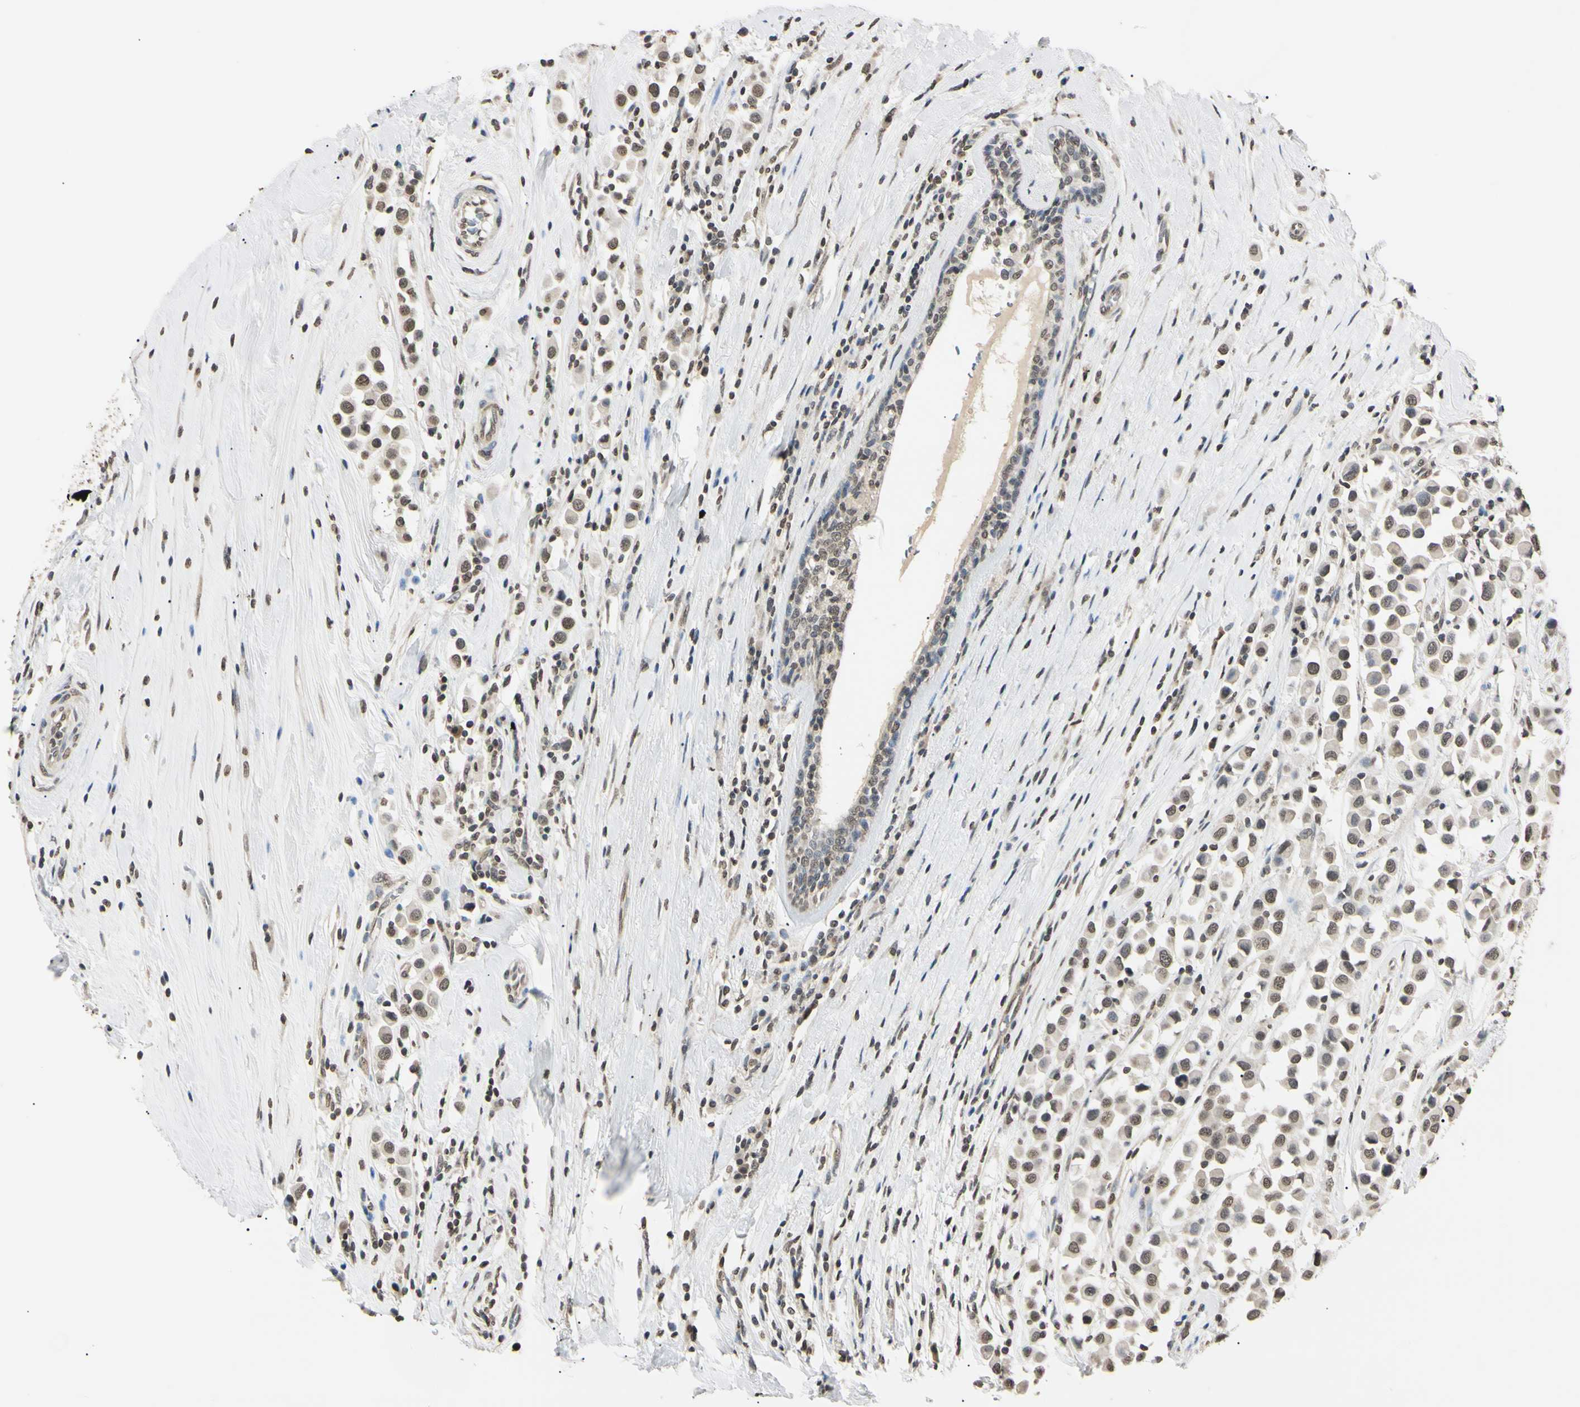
{"staining": {"intensity": "weak", "quantity": ">75%", "location": "nuclear"}, "tissue": "breast cancer", "cell_type": "Tumor cells", "image_type": "cancer", "snomed": [{"axis": "morphology", "description": "Duct carcinoma"}, {"axis": "topography", "description": "Breast"}], "caption": "Immunohistochemistry (IHC) staining of breast cancer (infiltrating ductal carcinoma), which reveals low levels of weak nuclear positivity in approximately >75% of tumor cells indicating weak nuclear protein expression. The staining was performed using DAB (3,3'-diaminobenzidine) (brown) for protein detection and nuclei were counterstained in hematoxylin (blue).", "gene": "CDC45", "patient": {"sex": "female", "age": 61}}